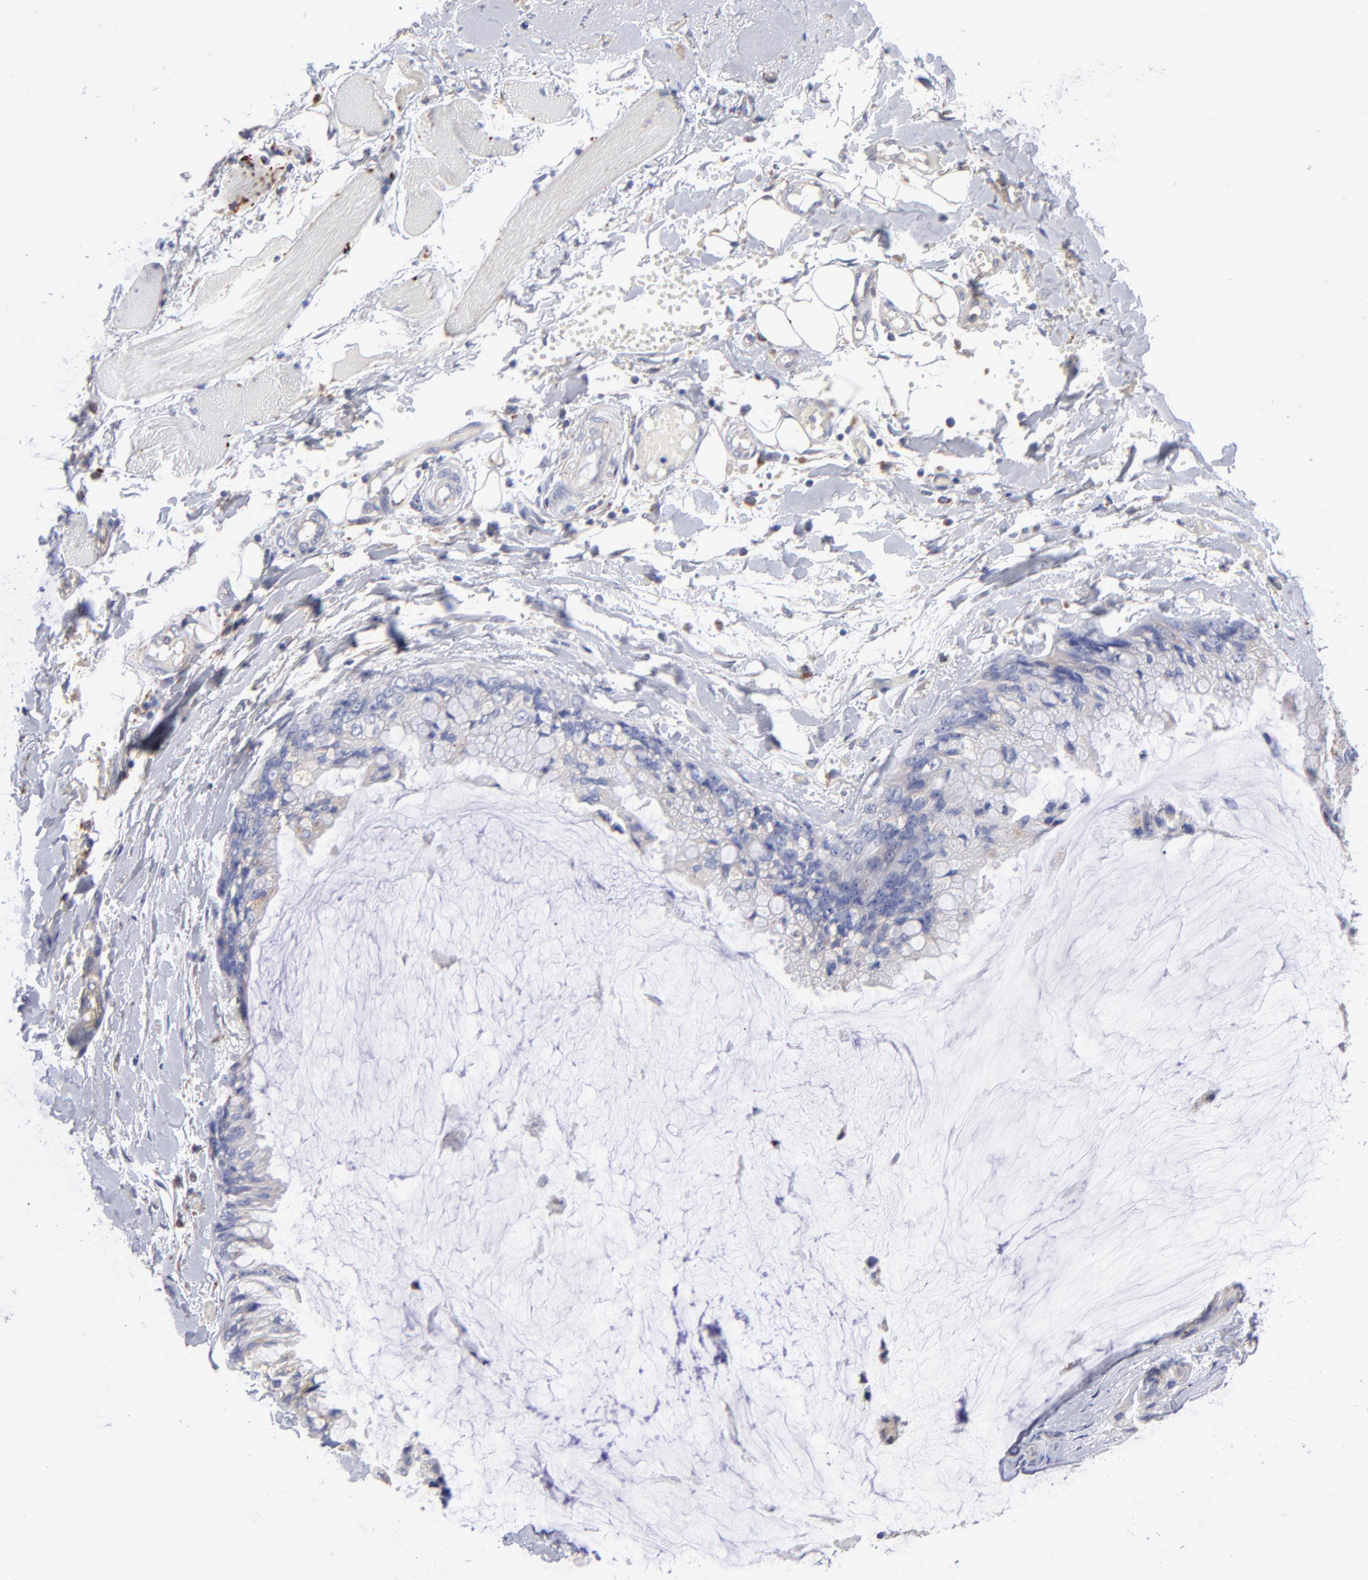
{"staining": {"intensity": "weak", "quantity": "<25%", "location": "cytoplasmic/membranous"}, "tissue": "ovarian cancer", "cell_type": "Tumor cells", "image_type": "cancer", "snomed": [{"axis": "morphology", "description": "Cystadenocarcinoma, mucinous, NOS"}, {"axis": "topography", "description": "Ovary"}], "caption": "There is no significant expression in tumor cells of ovarian mucinous cystadenocarcinoma.", "gene": "RRAGB", "patient": {"sex": "female", "age": 39}}